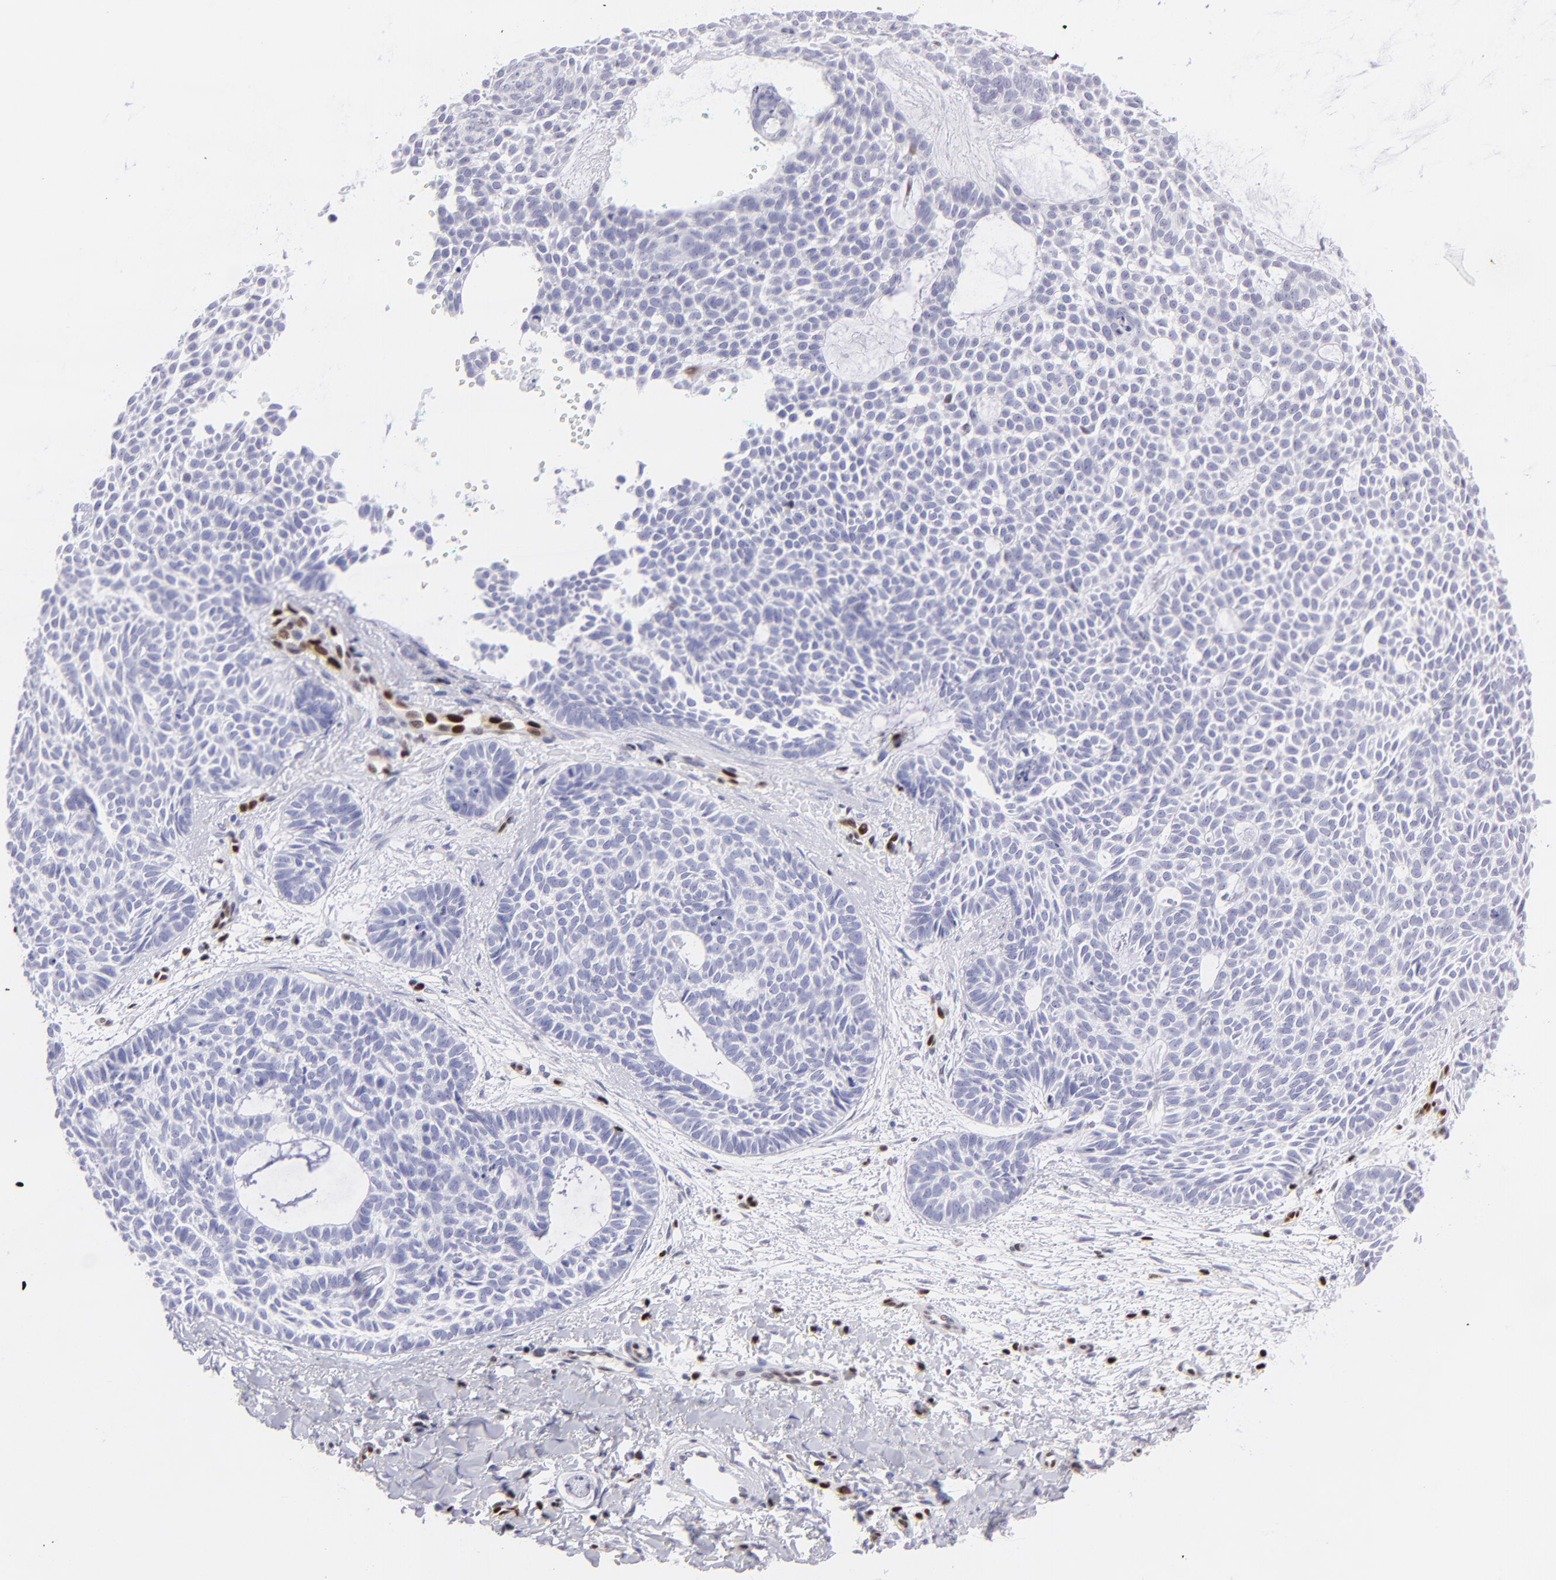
{"staining": {"intensity": "negative", "quantity": "none", "location": "none"}, "tissue": "skin cancer", "cell_type": "Tumor cells", "image_type": "cancer", "snomed": [{"axis": "morphology", "description": "Basal cell carcinoma"}, {"axis": "topography", "description": "Skin"}], "caption": "DAB (3,3'-diaminobenzidine) immunohistochemical staining of human skin cancer (basal cell carcinoma) displays no significant expression in tumor cells.", "gene": "ETS1", "patient": {"sex": "male", "age": 75}}